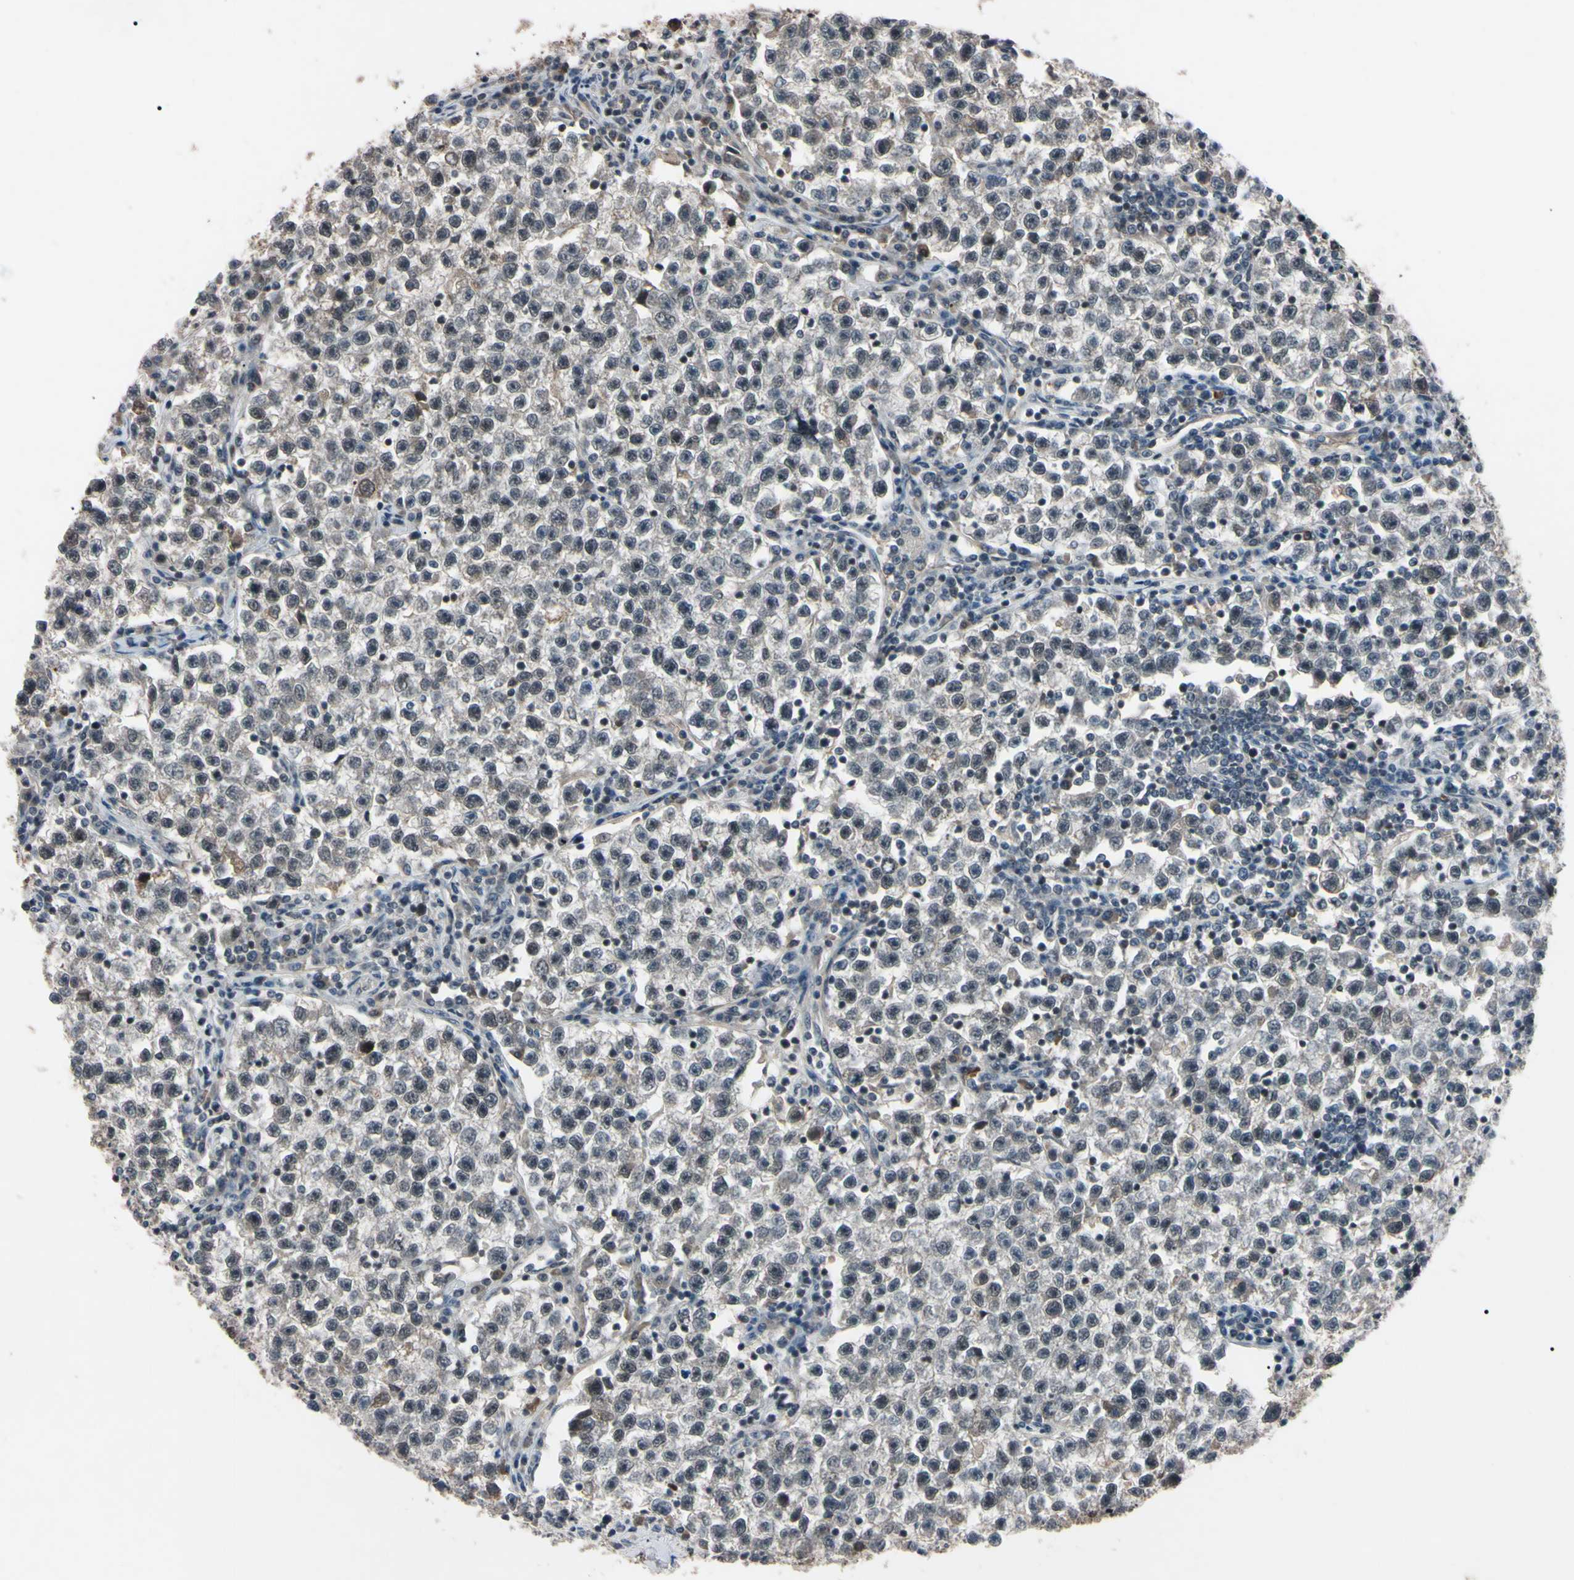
{"staining": {"intensity": "negative", "quantity": "none", "location": "none"}, "tissue": "testis cancer", "cell_type": "Tumor cells", "image_type": "cancer", "snomed": [{"axis": "morphology", "description": "Seminoma, NOS"}, {"axis": "topography", "description": "Testis"}], "caption": "There is no significant positivity in tumor cells of testis cancer.", "gene": "YY1", "patient": {"sex": "male", "age": 22}}